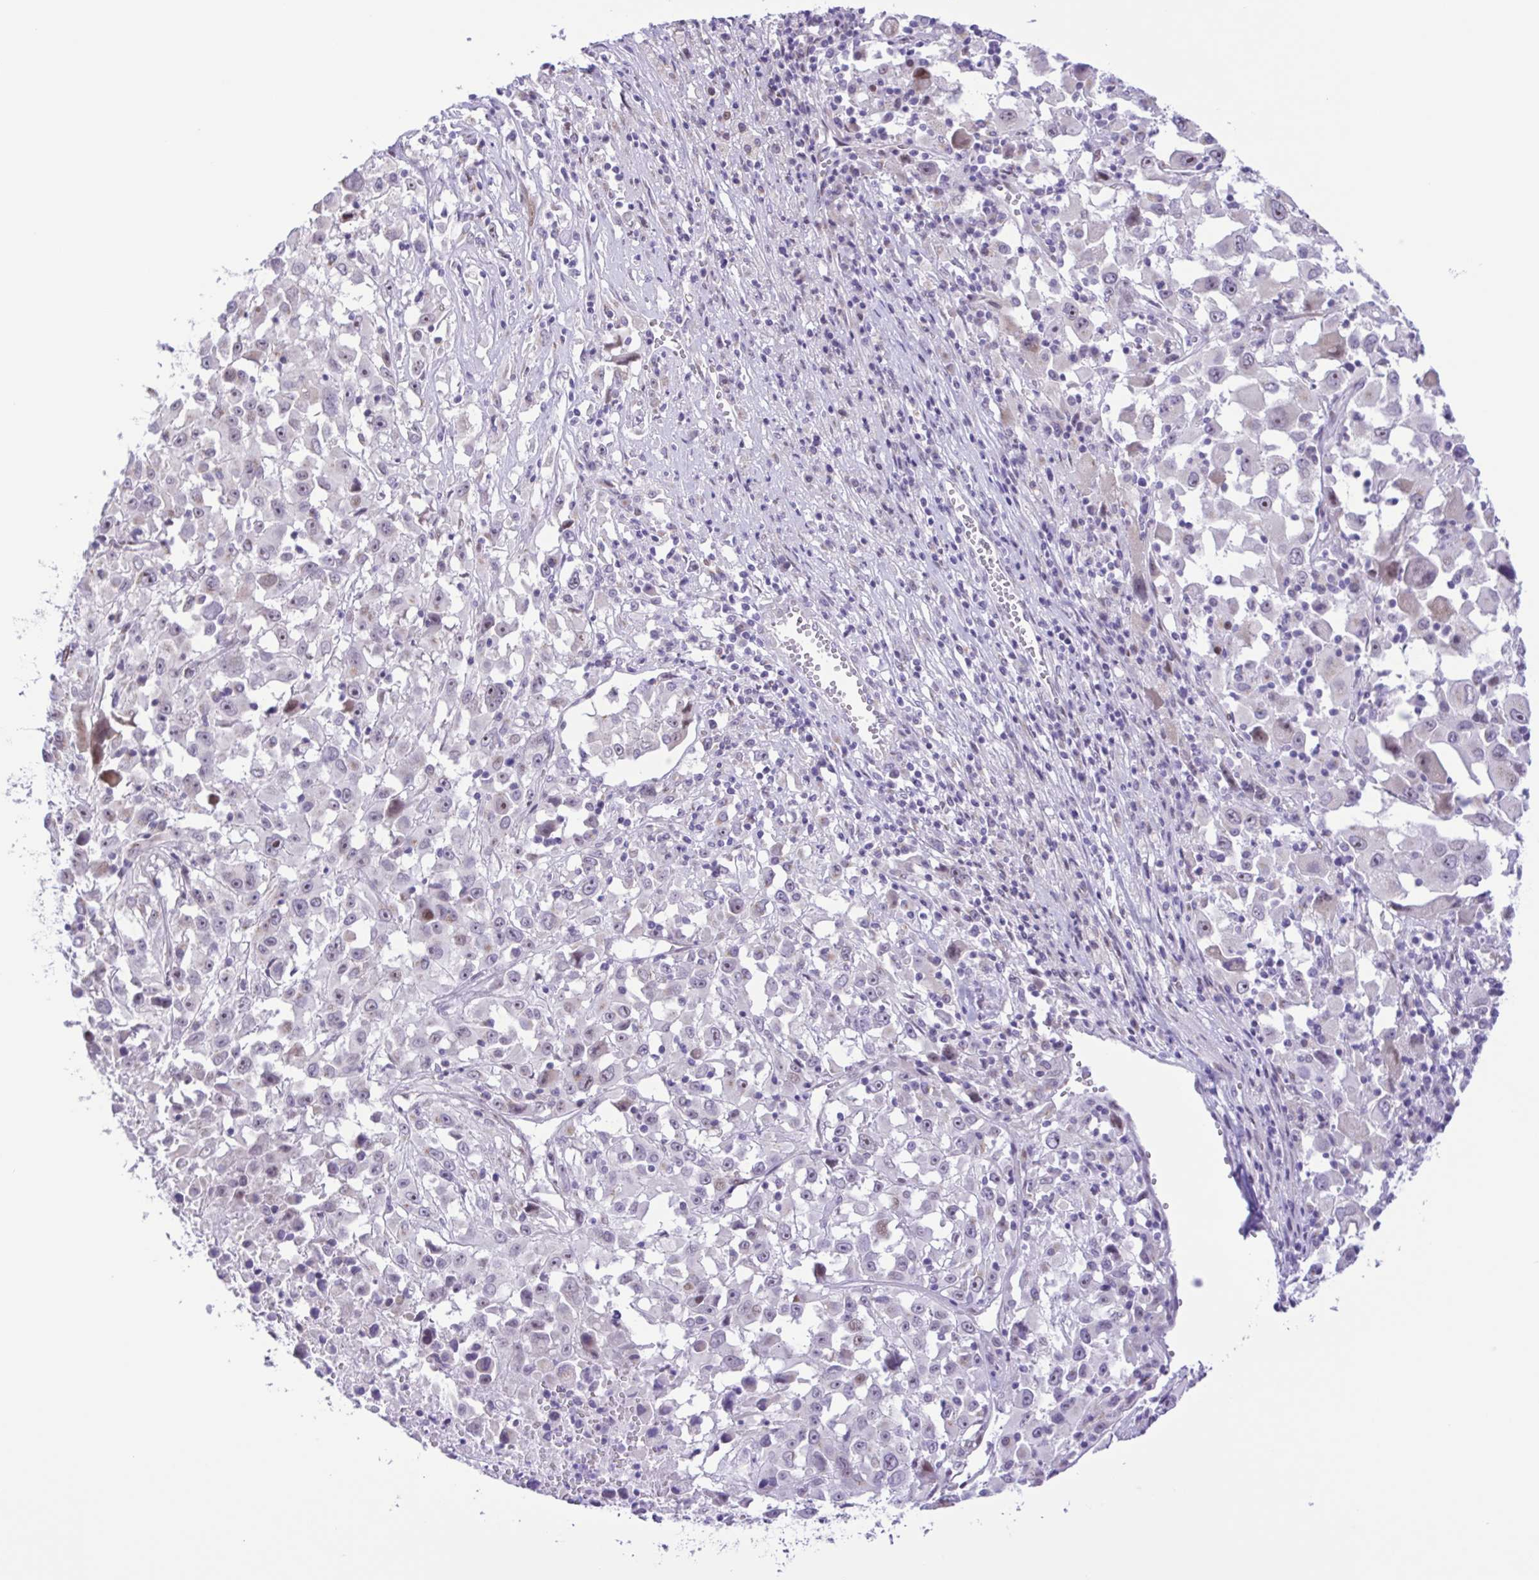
{"staining": {"intensity": "weak", "quantity": "<25%", "location": "nuclear"}, "tissue": "melanoma", "cell_type": "Tumor cells", "image_type": "cancer", "snomed": [{"axis": "morphology", "description": "Malignant melanoma, Metastatic site"}, {"axis": "topography", "description": "Soft tissue"}], "caption": "The image exhibits no staining of tumor cells in melanoma.", "gene": "TGM3", "patient": {"sex": "male", "age": 50}}